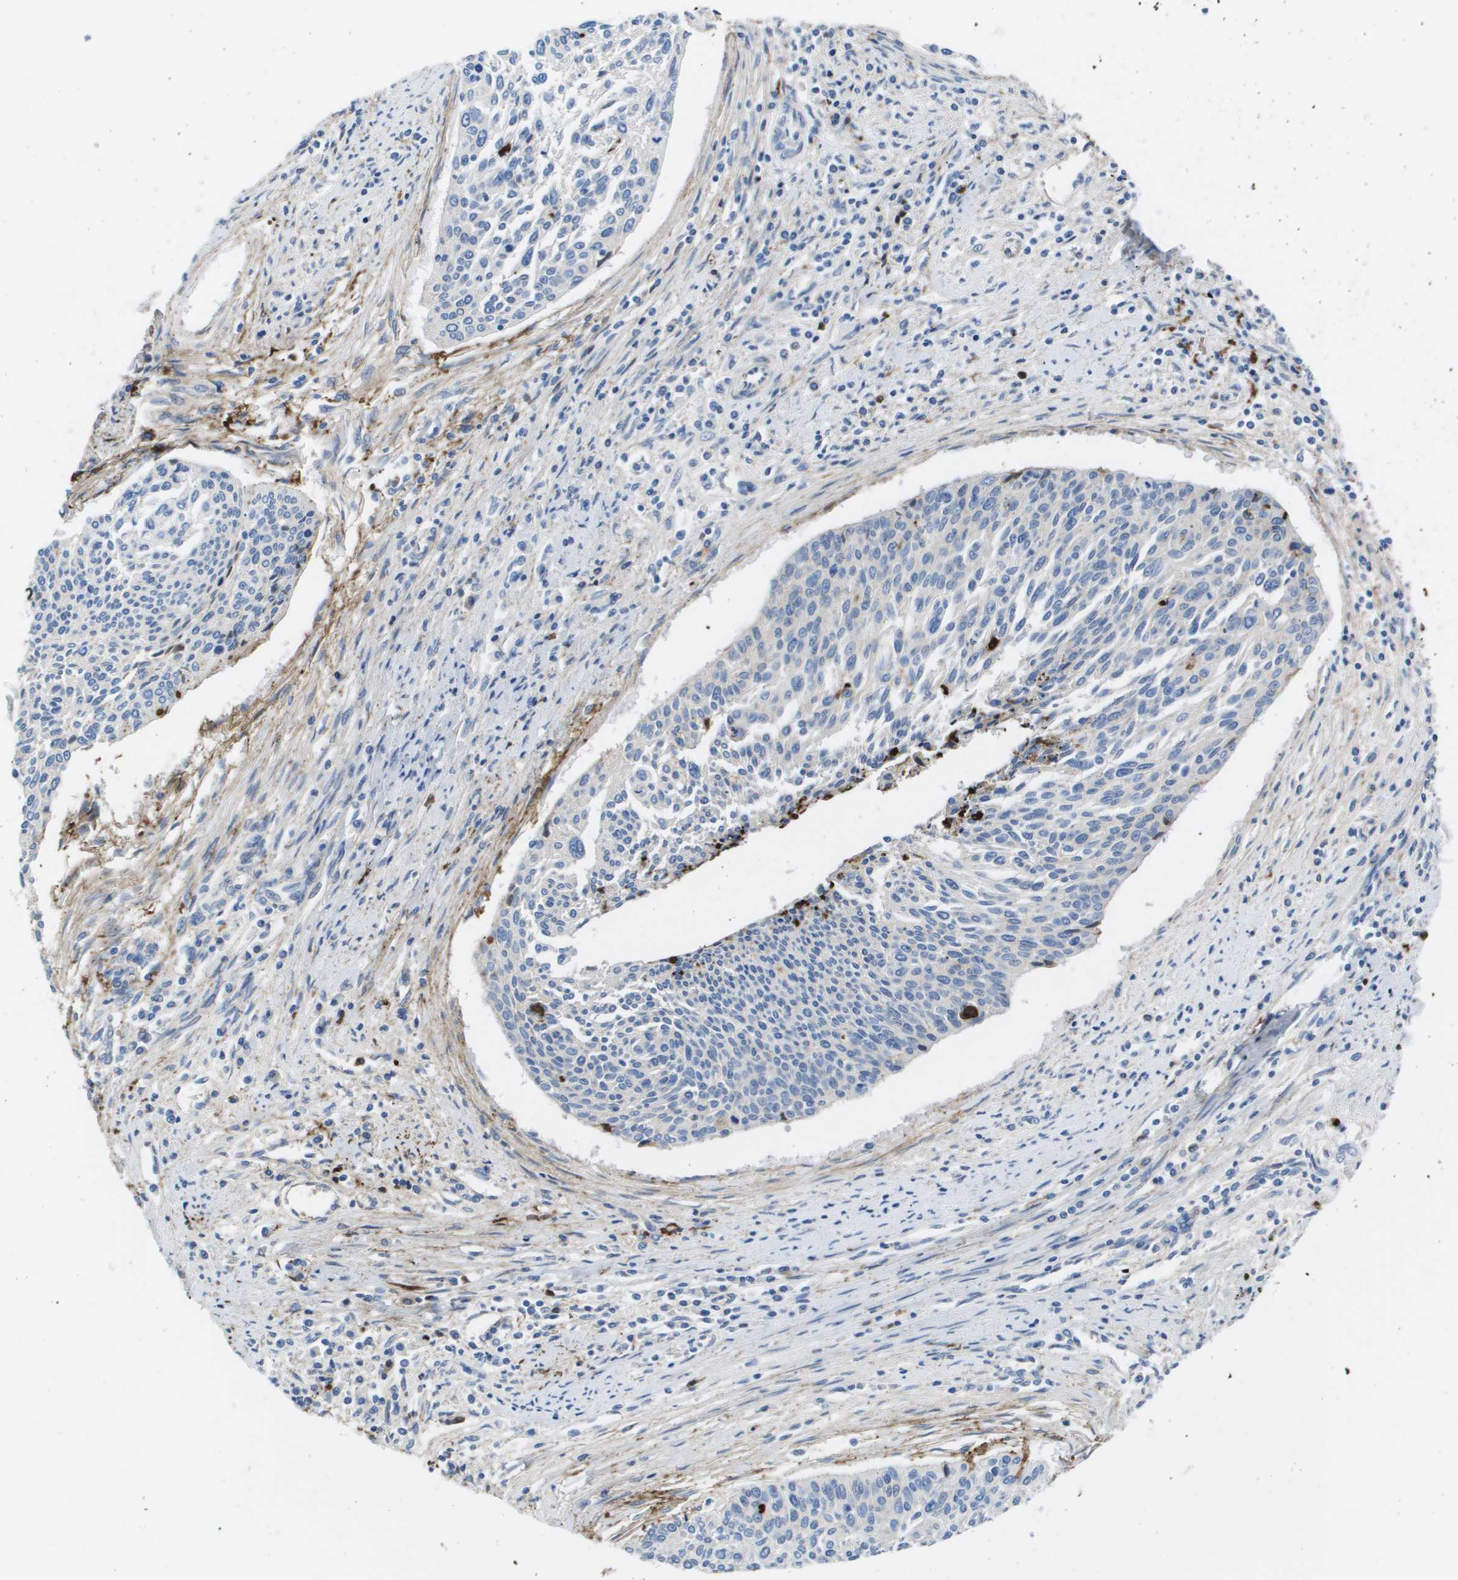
{"staining": {"intensity": "negative", "quantity": "none", "location": "none"}, "tissue": "cervical cancer", "cell_type": "Tumor cells", "image_type": "cancer", "snomed": [{"axis": "morphology", "description": "Squamous cell carcinoma, NOS"}, {"axis": "topography", "description": "Cervix"}], "caption": "Human cervical squamous cell carcinoma stained for a protein using IHC demonstrates no expression in tumor cells.", "gene": "VTN", "patient": {"sex": "female", "age": 55}}